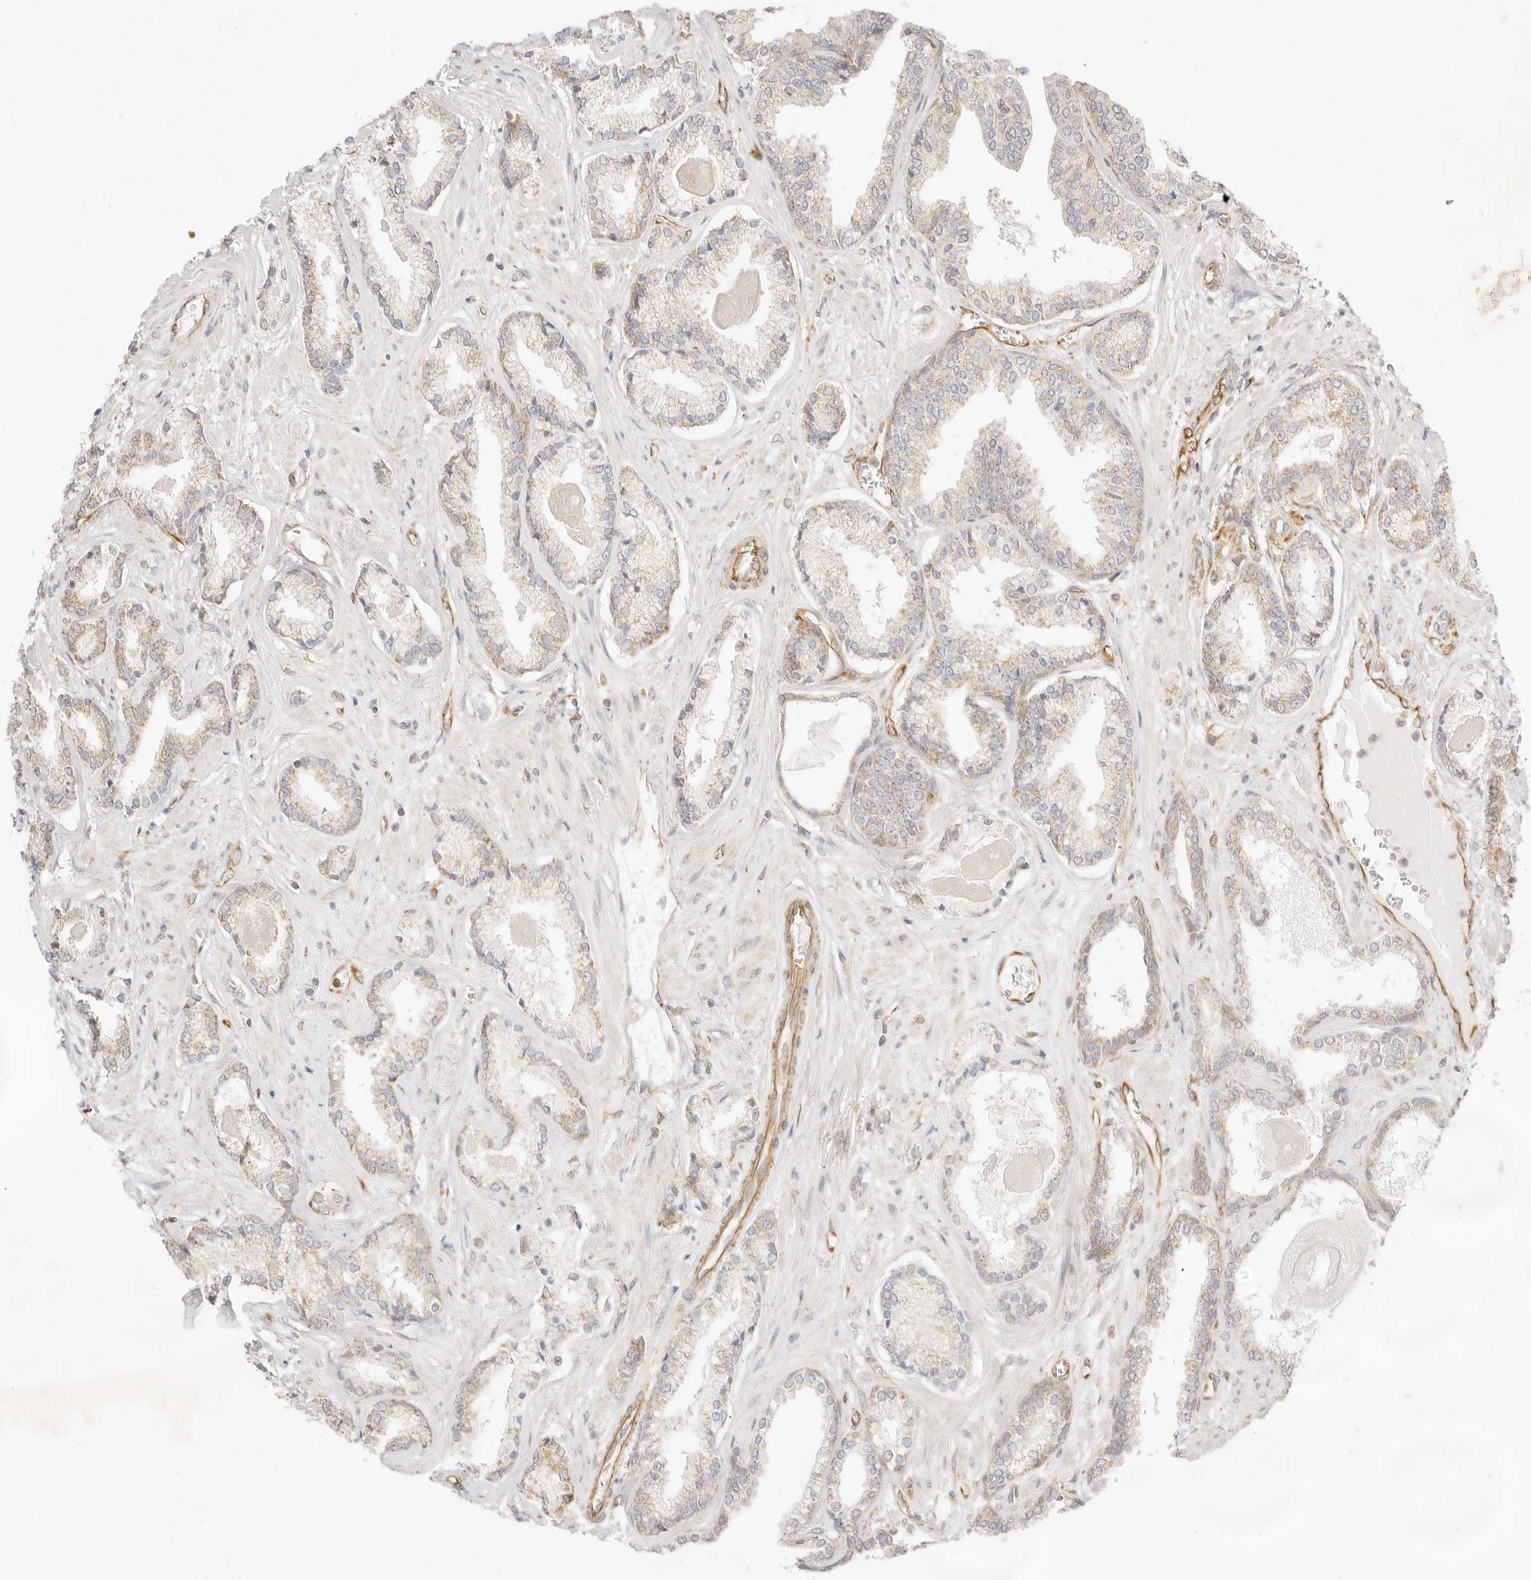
{"staining": {"intensity": "weak", "quantity": "25%-75%", "location": "cytoplasmic/membranous"}, "tissue": "prostate cancer", "cell_type": "Tumor cells", "image_type": "cancer", "snomed": [{"axis": "morphology", "description": "Adenocarcinoma, Low grade"}, {"axis": "topography", "description": "Prostate"}], "caption": "A high-resolution micrograph shows immunohistochemistry (IHC) staining of prostate low-grade adenocarcinoma, which reveals weak cytoplasmic/membranous staining in about 25%-75% of tumor cells. (IHC, brightfield microscopy, high magnification).", "gene": "ZC3H11A", "patient": {"sex": "male", "age": 70}}